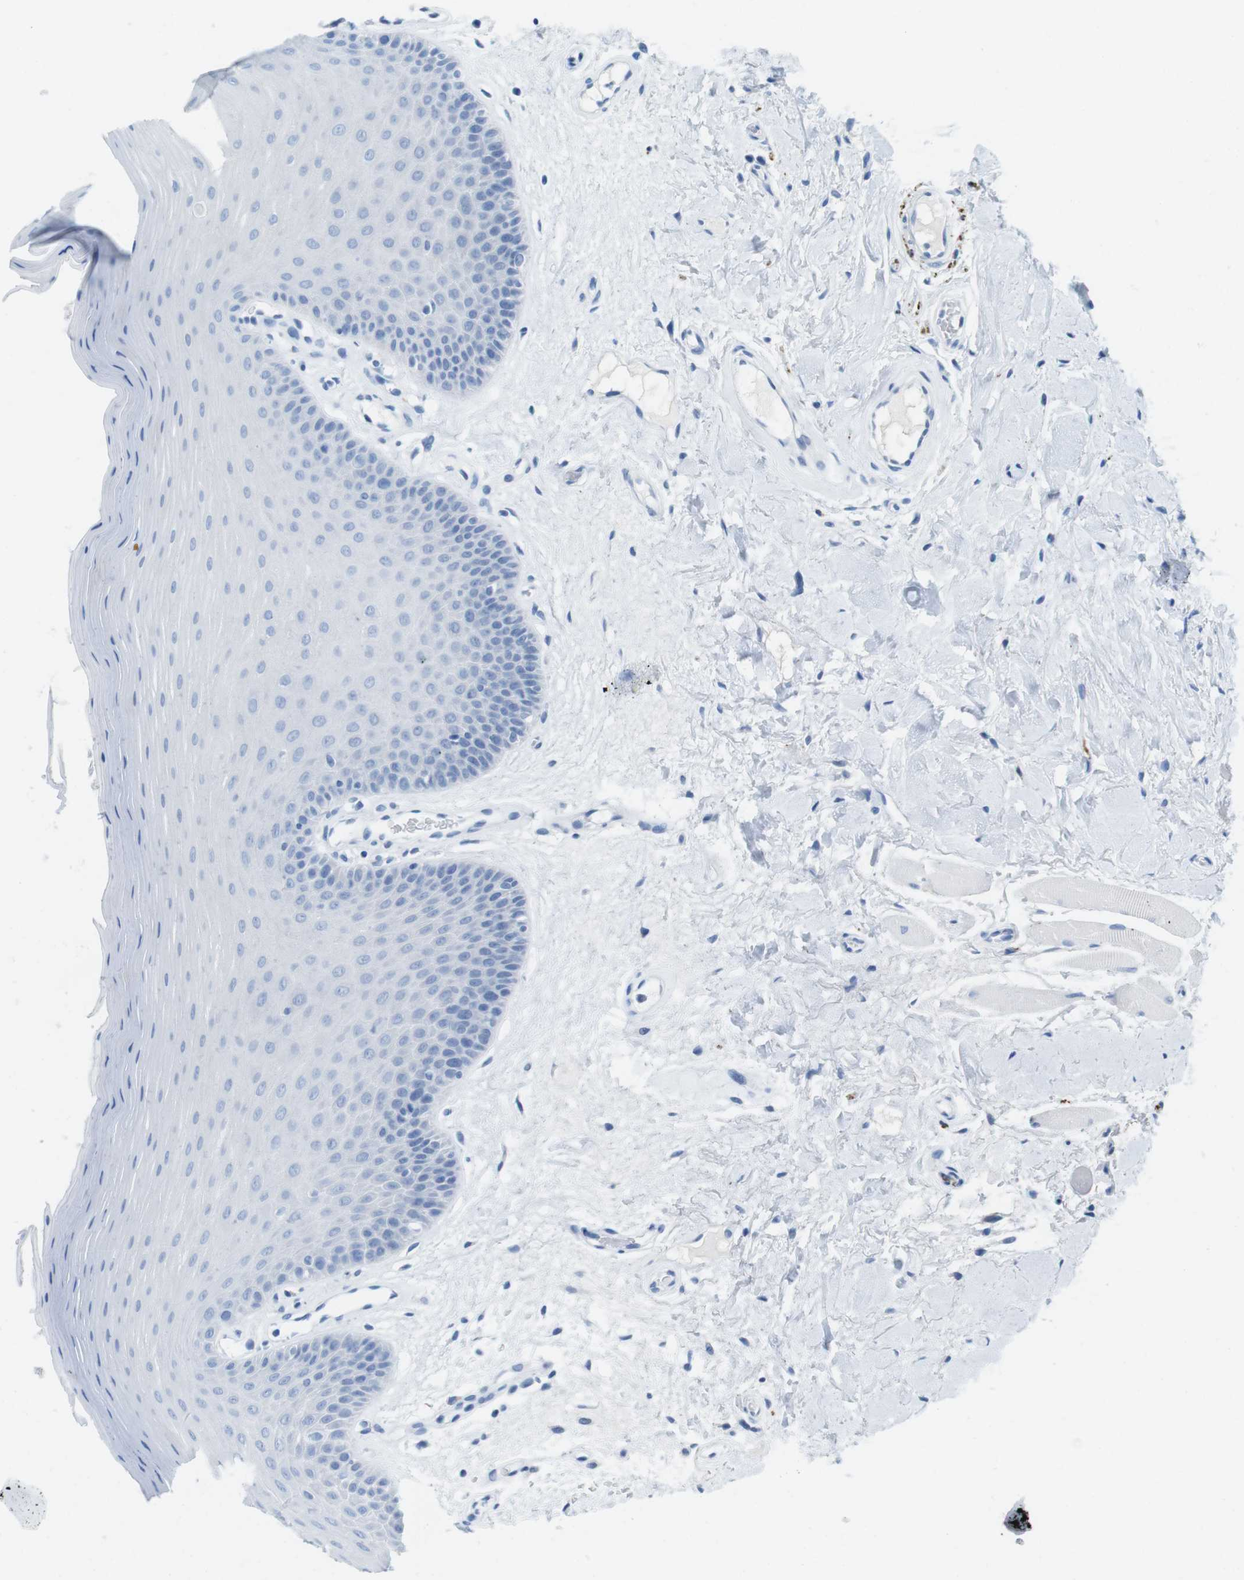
{"staining": {"intensity": "negative", "quantity": "none", "location": "none"}, "tissue": "oral mucosa", "cell_type": "Squamous epithelial cells", "image_type": "normal", "snomed": [{"axis": "morphology", "description": "Normal tissue, NOS"}, {"axis": "morphology", "description": "Squamous cell carcinoma, NOS"}, {"axis": "topography", "description": "Skeletal muscle"}, {"axis": "topography", "description": "Adipose tissue"}, {"axis": "topography", "description": "Vascular tissue"}, {"axis": "topography", "description": "Oral tissue"}, {"axis": "topography", "description": "Peripheral nerve tissue"}, {"axis": "topography", "description": "Head-Neck"}], "caption": "Histopathology image shows no protein staining in squamous epithelial cells of benign oral mucosa.", "gene": "GAP43", "patient": {"sex": "male", "age": 71}}